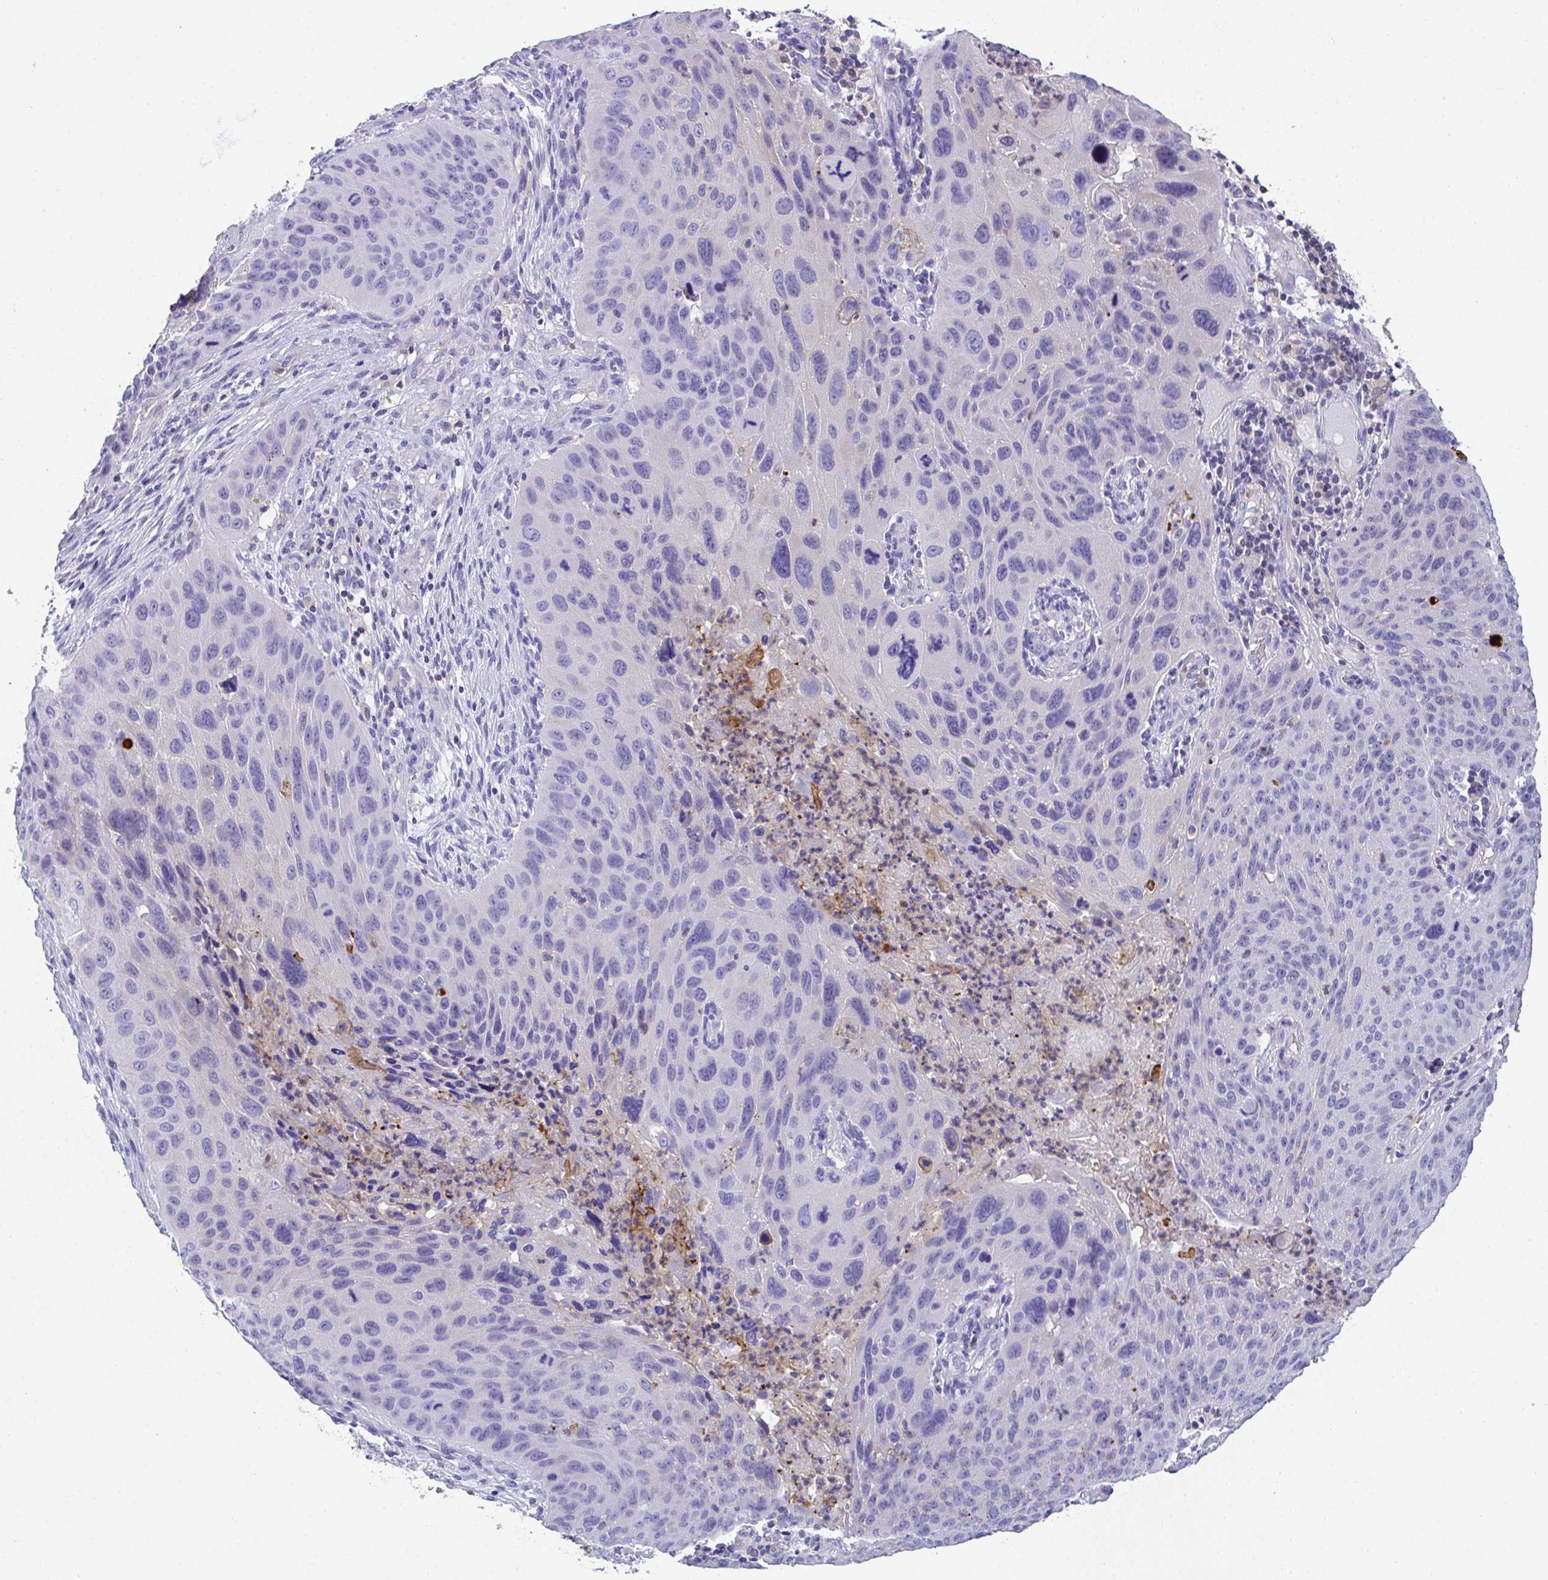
{"staining": {"intensity": "strong", "quantity": "25%-75%", "location": "cytoplasmic/membranous"}, "tissue": "lung cancer", "cell_type": "Tumor cells", "image_type": "cancer", "snomed": [{"axis": "morphology", "description": "Squamous cell carcinoma, NOS"}, {"axis": "topography", "description": "Lung"}], "caption": "Lung squamous cell carcinoma was stained to show a protein in brown. There is high levels of strong cytoplasmic/membranous expression in about 25%-75% of tumor cells.", "gene": "TNFAIP8", "patient": {"sex": "male", "age": 63}}